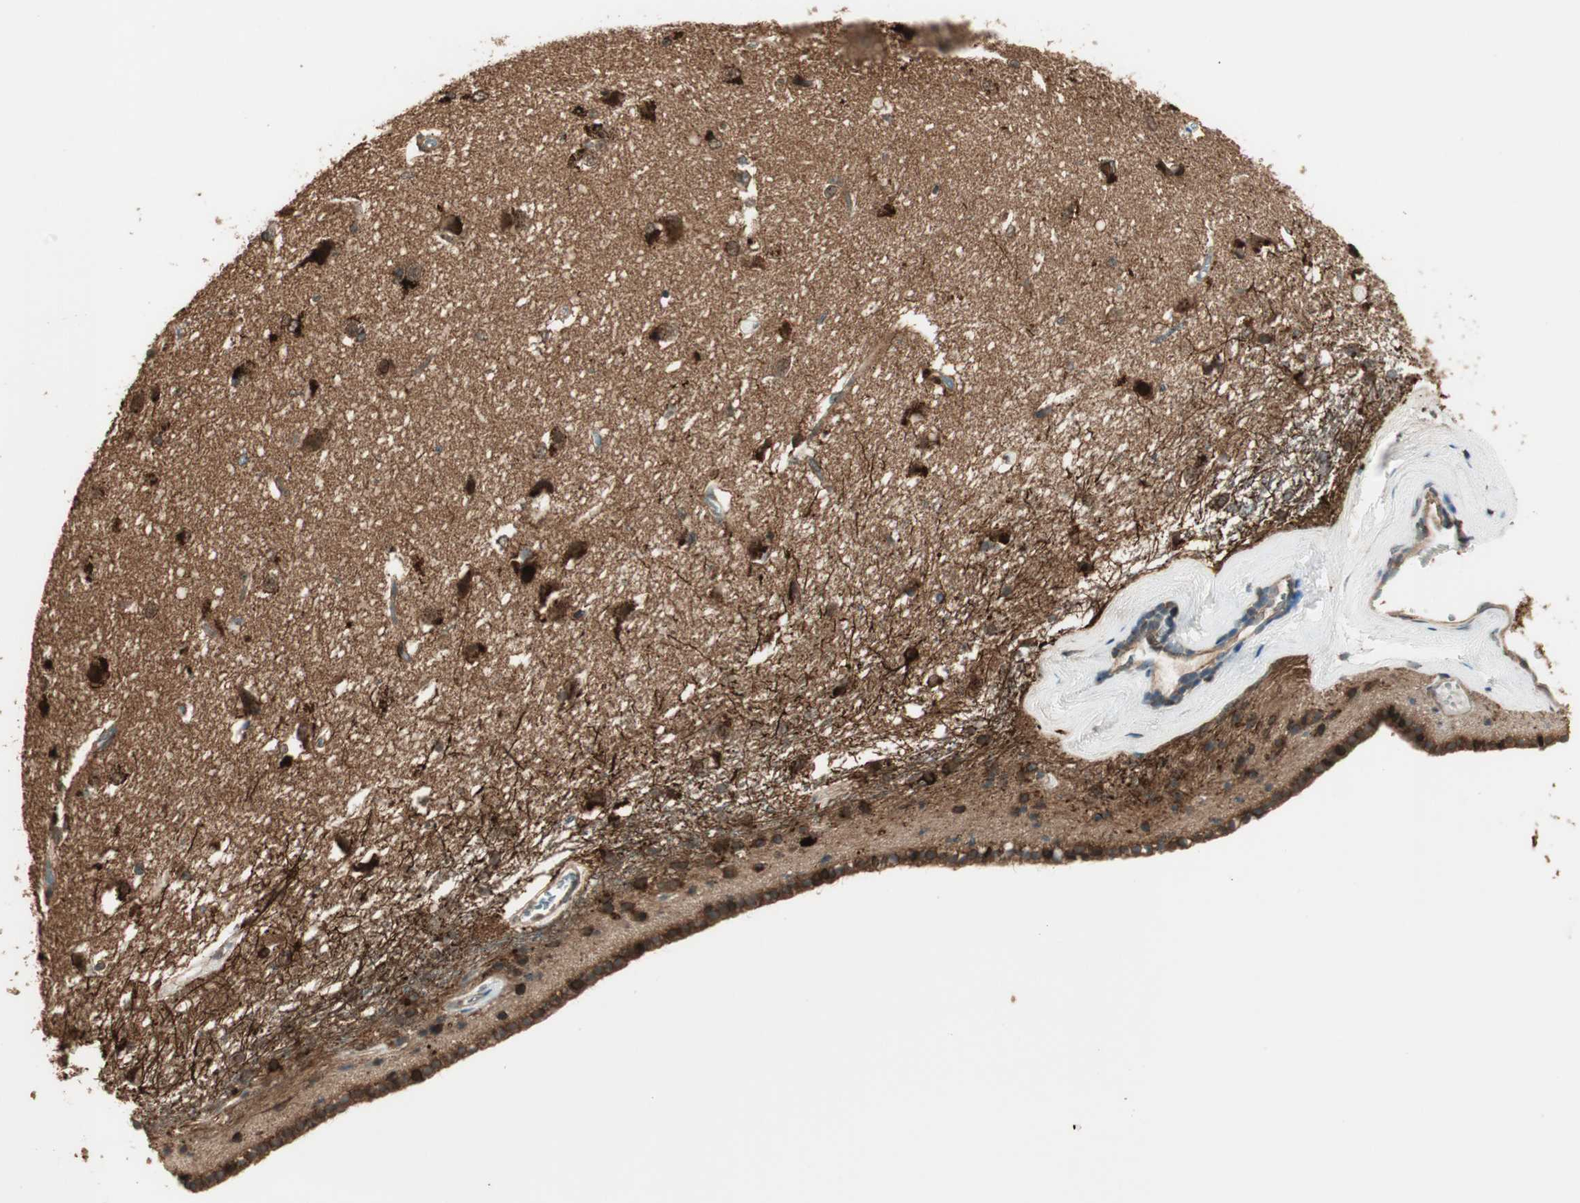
{"staining": {"intensity": "moderate", "quantity": ">75%", "location": "cytoplasmic/membranous,nuclear"}, "tissue": "caudate", "cell_type": "Glial cells", "image_type": "normal", "snomed": [{"axis": "morphology", "description": "Normal tissue, NOS"}, {"axis": "topography", "description": "Lateral ventricle wall"}], "caption": "About >75% of glial cells in normal human caudate show moderate cytoplasmic/membranous,nuclear protein positivity as visualized by brown immunohistochemical staining.", "gene": "CNOT4", "patient": {"sex": "female", "age": 19}}